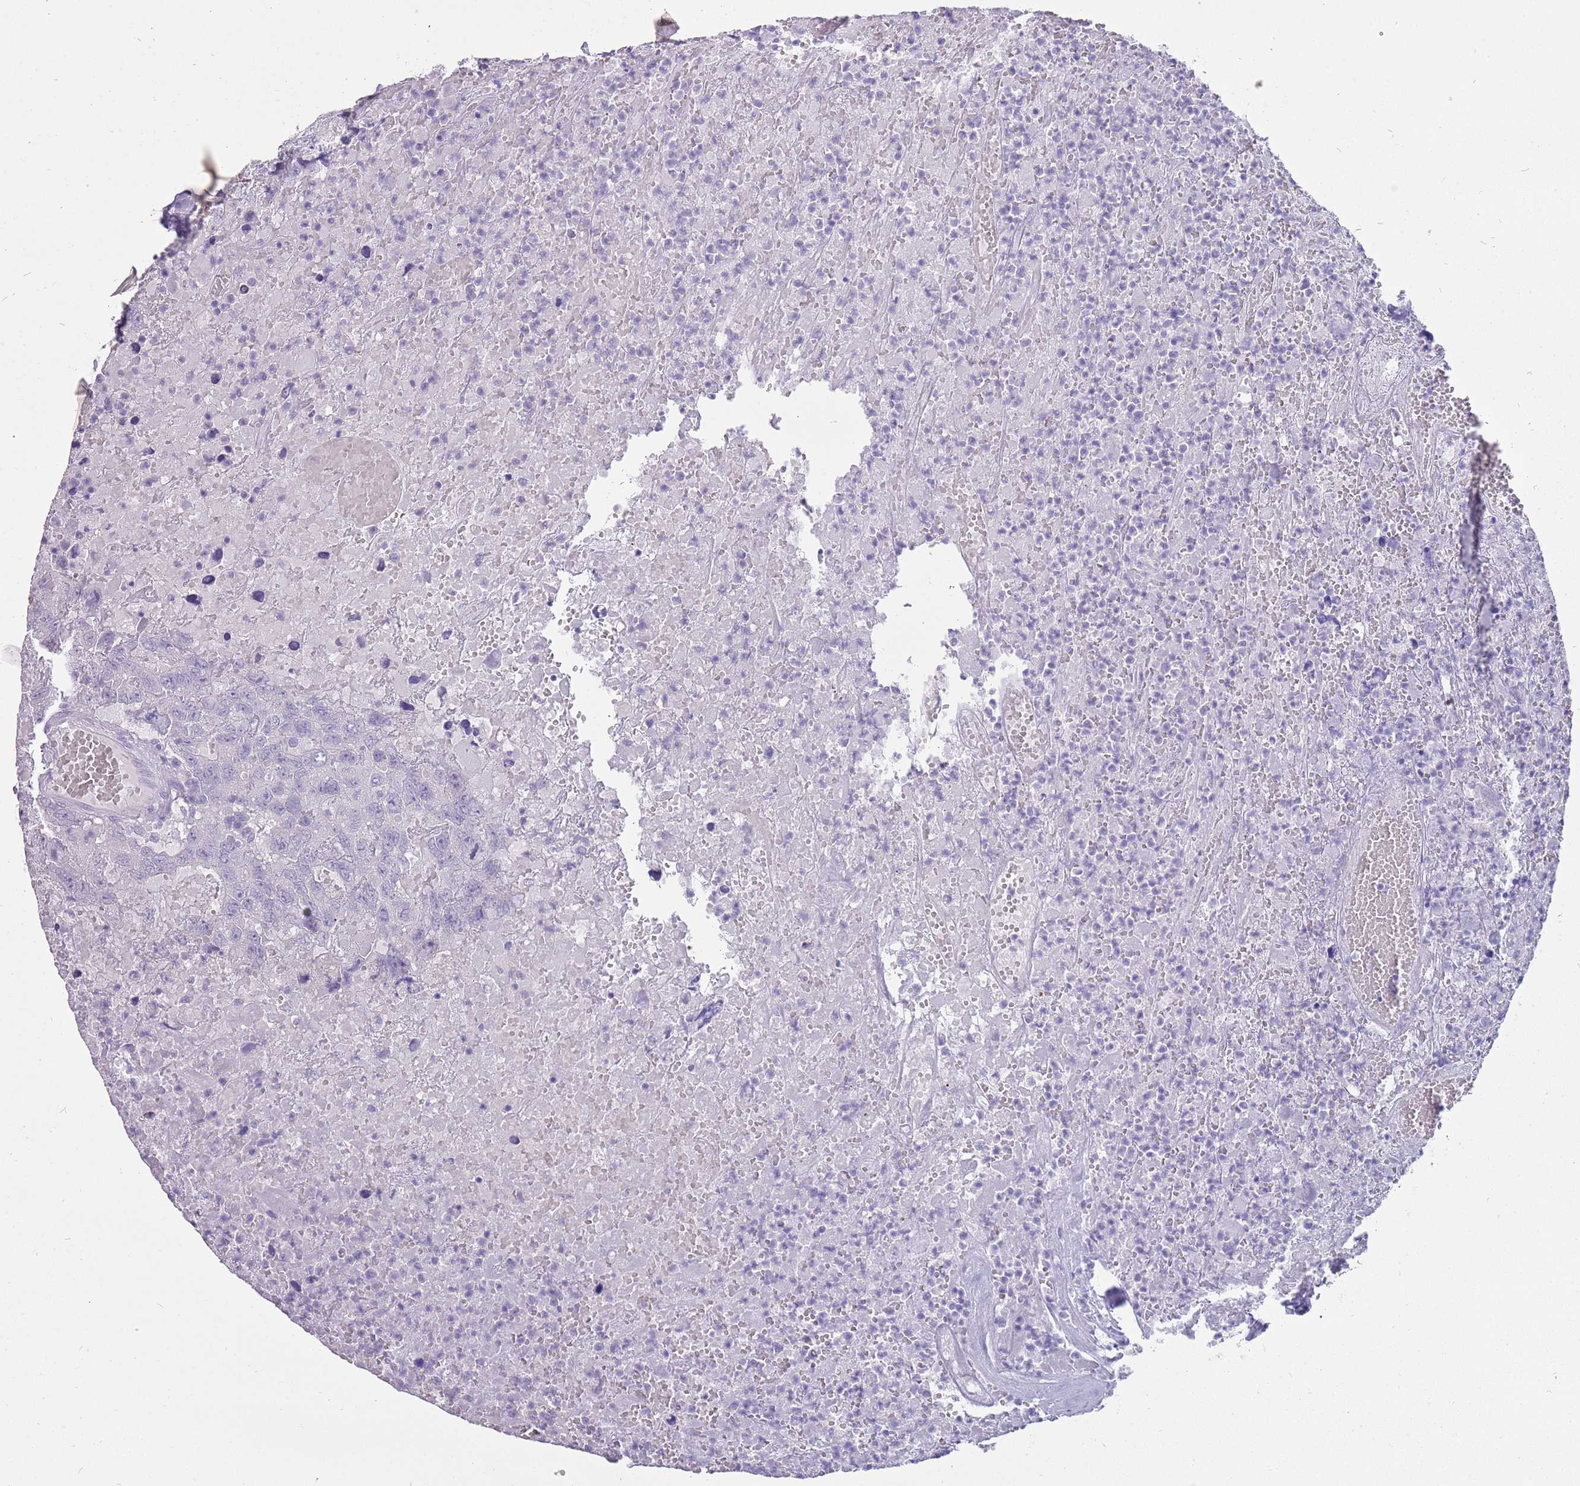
{"staining": {"intensity": "negative", "quantity": "none", "location": "none"}, "tissue": "testis cancer", "cell_type": "Tumor cells", "image_type": "cancer", "snomed": [{"axis": "morphology", "description": "Carcinoma, Embryonal, NOS"}, {"axis": "topography", "description": "Testis"}], "caption": "Embryonal carcinoma (testis) was stained to show a protein in brown. There is no significant expression in tumor cells. (Brightfield microscopy of DAB (3,3'-diaminobenzidine) immunohistochemistry (IHC) at high magnification).", "gene": "NBPF3", "patient": {"sex": "male", "age": 45}}